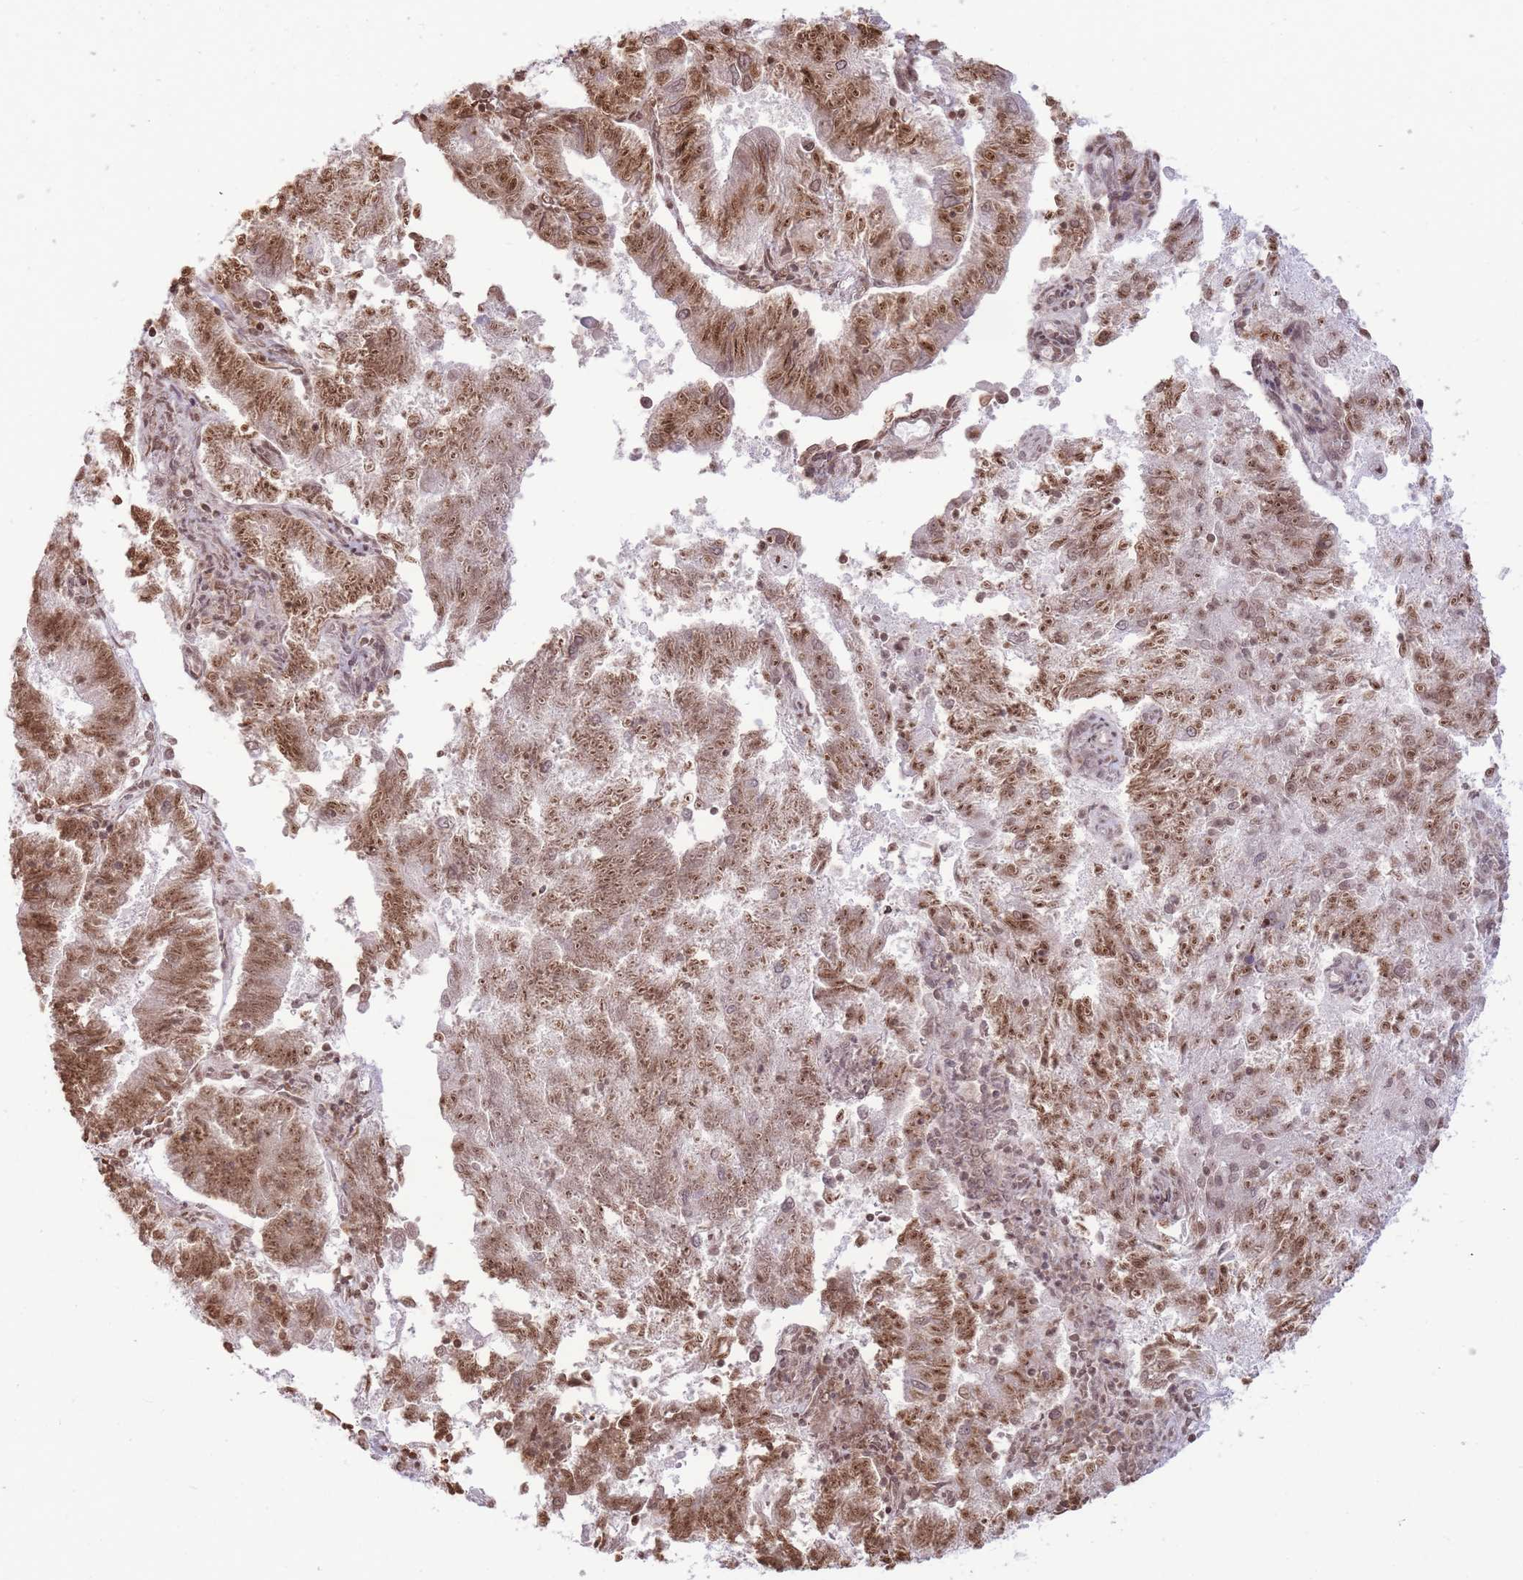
{"staining": {"intensity": "moderate", "quantity": ">75%", "location": "nuclear"}, "tissue": "endometrial cancer", "cell_type": "Tumor cells", "image_type": "cancer", "snomed": [{"axis": "morphology", "description": "Adenocarcinoma, NOS"}, {"axis": "topography", "description": "Endometrium"}], "caption": "Immunohistochemistry (IHC) staining of endometrial cancer (adenocarcinoma), which demonstrates medium levels of moderate nuclear positivity in about >75% of tumor cells indicating moderate nuclear protein positivity. The staining was performed using DAB (brown) for protein detection and nuclei were counterstained in hematoxylin (blue).", "gene": "SHISAL1", "patient": {"sex": "female", "age": 82}}